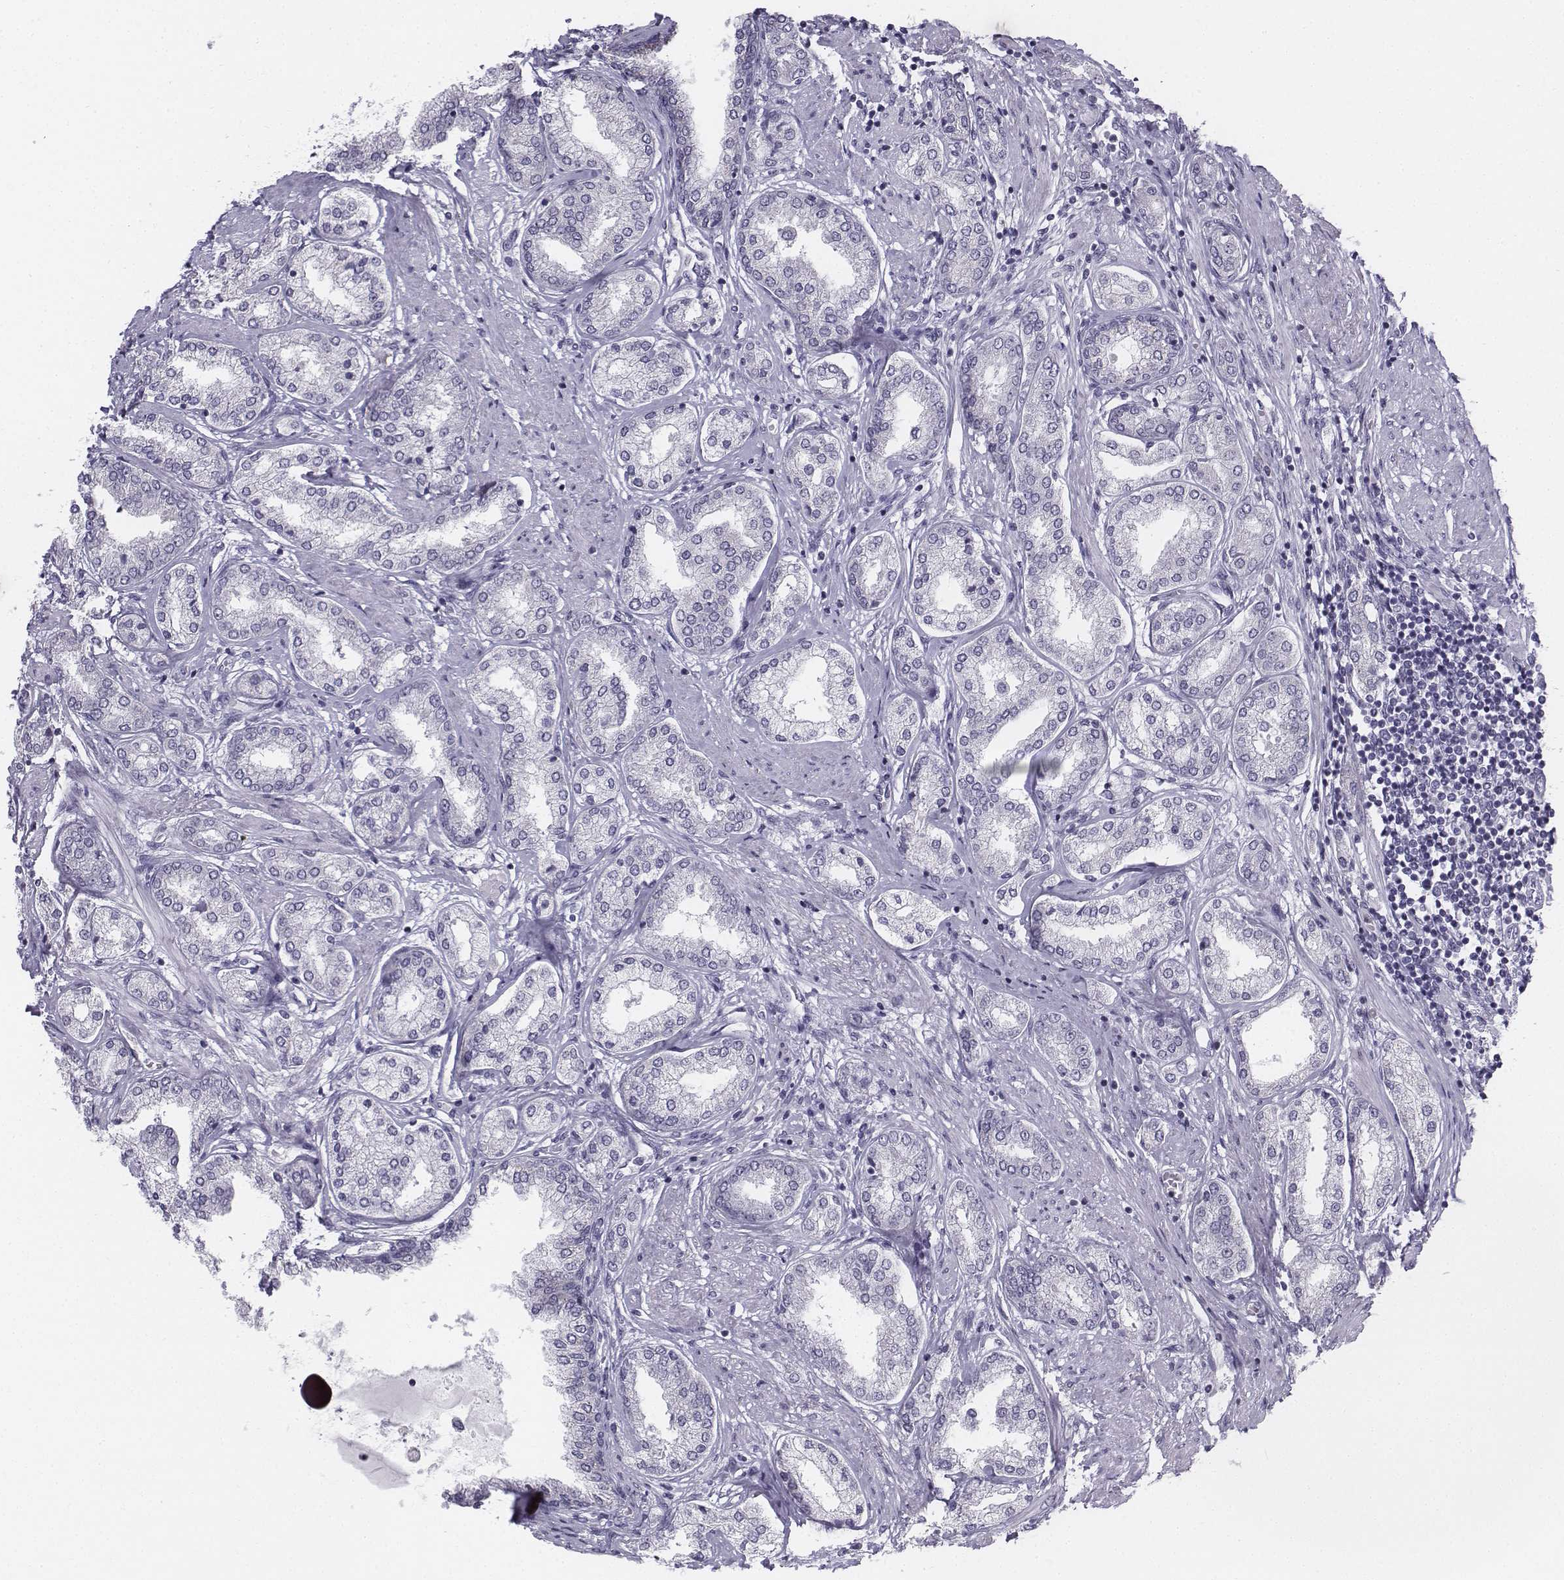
{"staining": {"intensity": "negative", "quantity": "none", "location": "none"}, "tissue": "prostate cancer", "cell_type": "Tumor cells", "image_type": "cancer", "snomed": [{"axis": "morphology", "description": "Adenocarcinoma, NOS"}, {"axis": "topography", "description": "Prostate"}], "caption": "Image shows no significant protein staining in tumor cells of prostate adenocarcinoma. Brightfield microscopy of IHC stained with DAB (3,3'-diaminobenzidine) (brown) and hematoxylin (blue), captured at high magnification.", "gene": "PENK", "patient": {"sex": "male", "age": 63}}